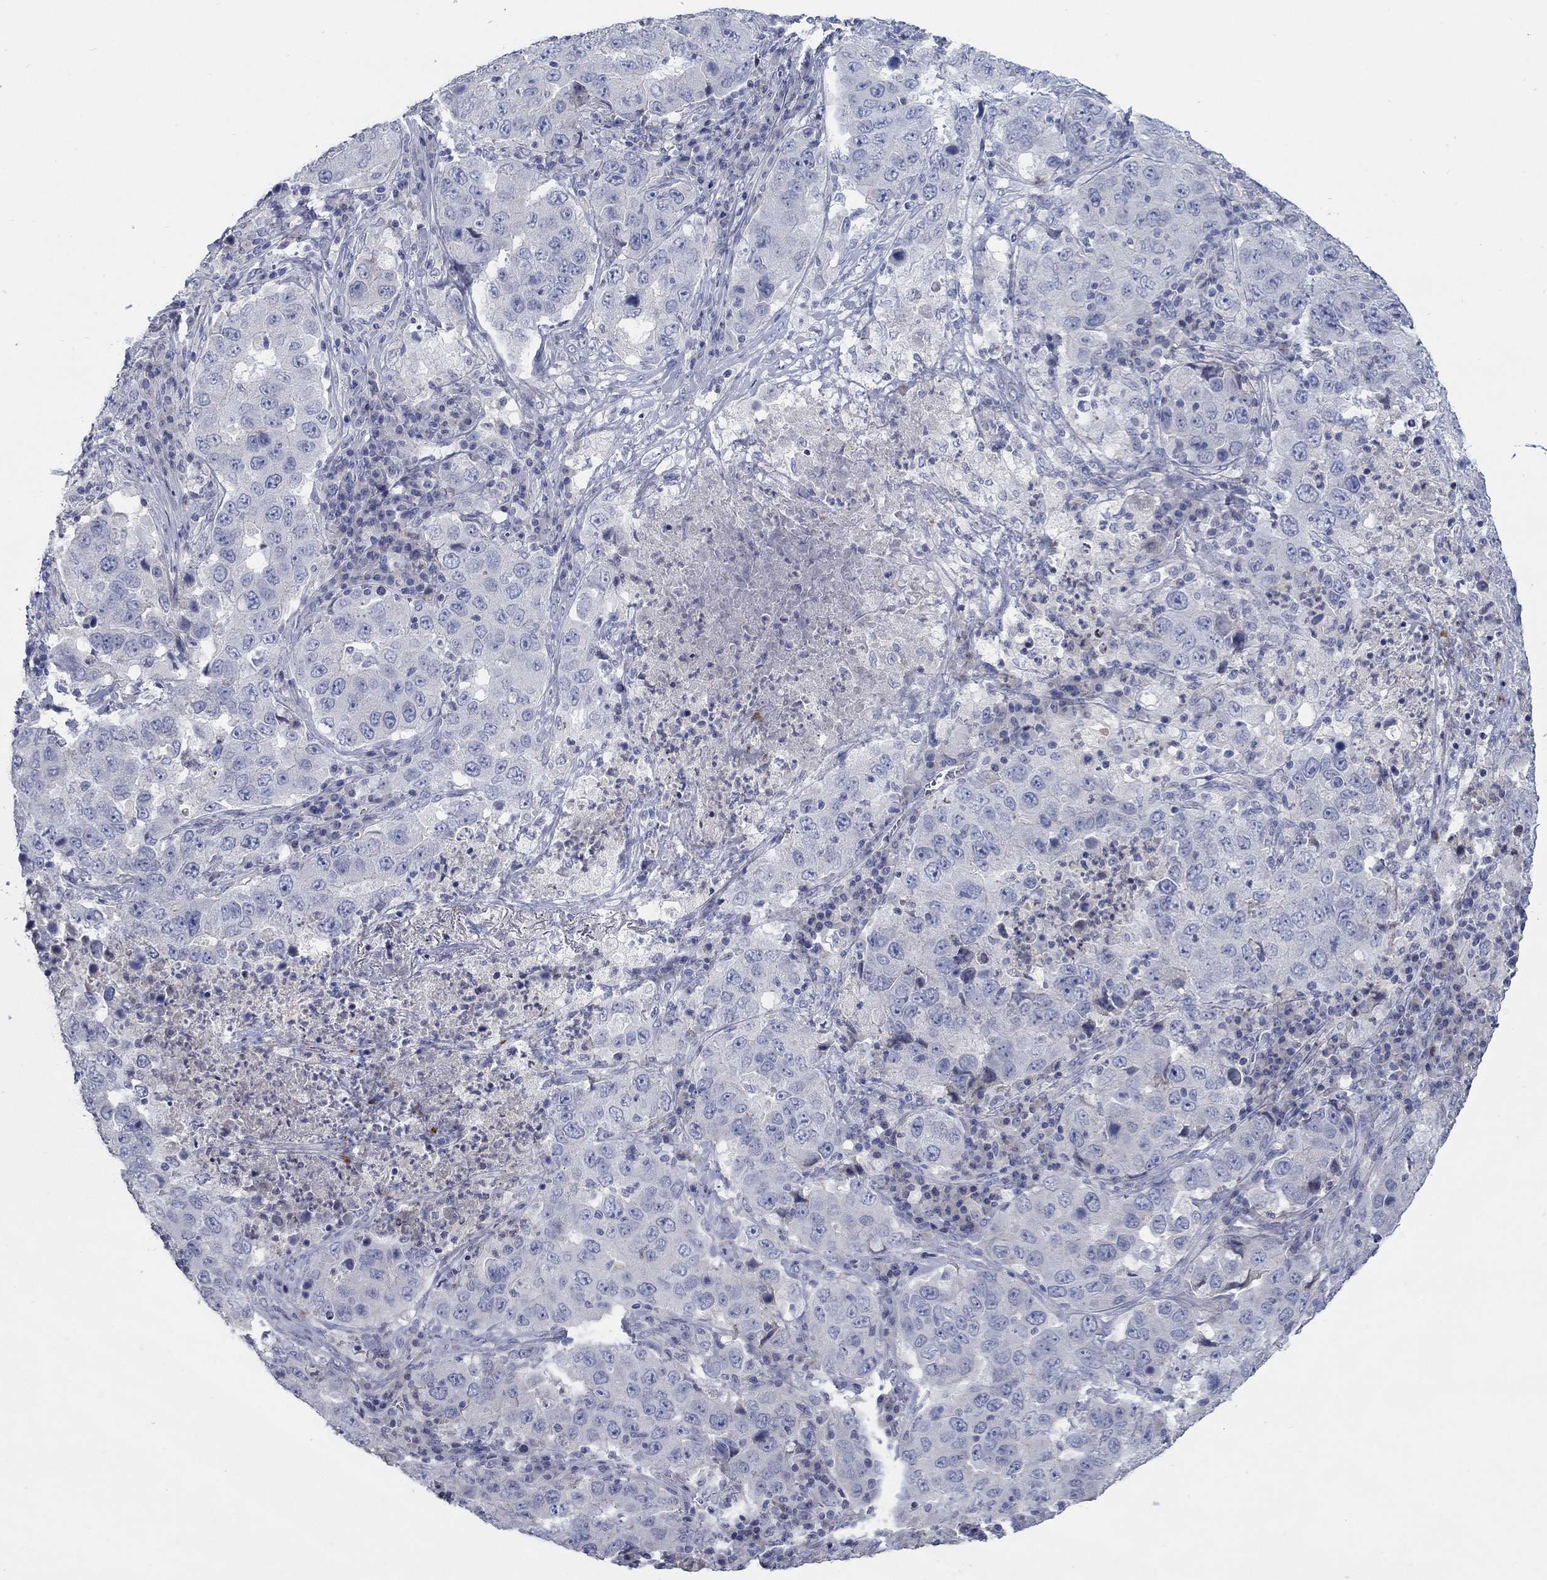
{"staining": {"intensity": "negative", "quantity": "none", "location": "none"}, "tissue": "lung cancer", "cell_type": "Tumor cells", "image_type": "cancer", "snomed": [{"axis": "morphology", "description": "Adenocarcinoma, NOS"}, {"axis": "topography", "description": "Lung"}], "caption": "High magnification brightfield microscopy of adenocarcinoma (lung) stained with DAB (3,3'-diaminobenzidine) (brown) and counterstained with hematoxylin (blue): tumor cells show no significant expression.", "gene": "TMEM249", "patient": {"sex": "male", "age": 73}}